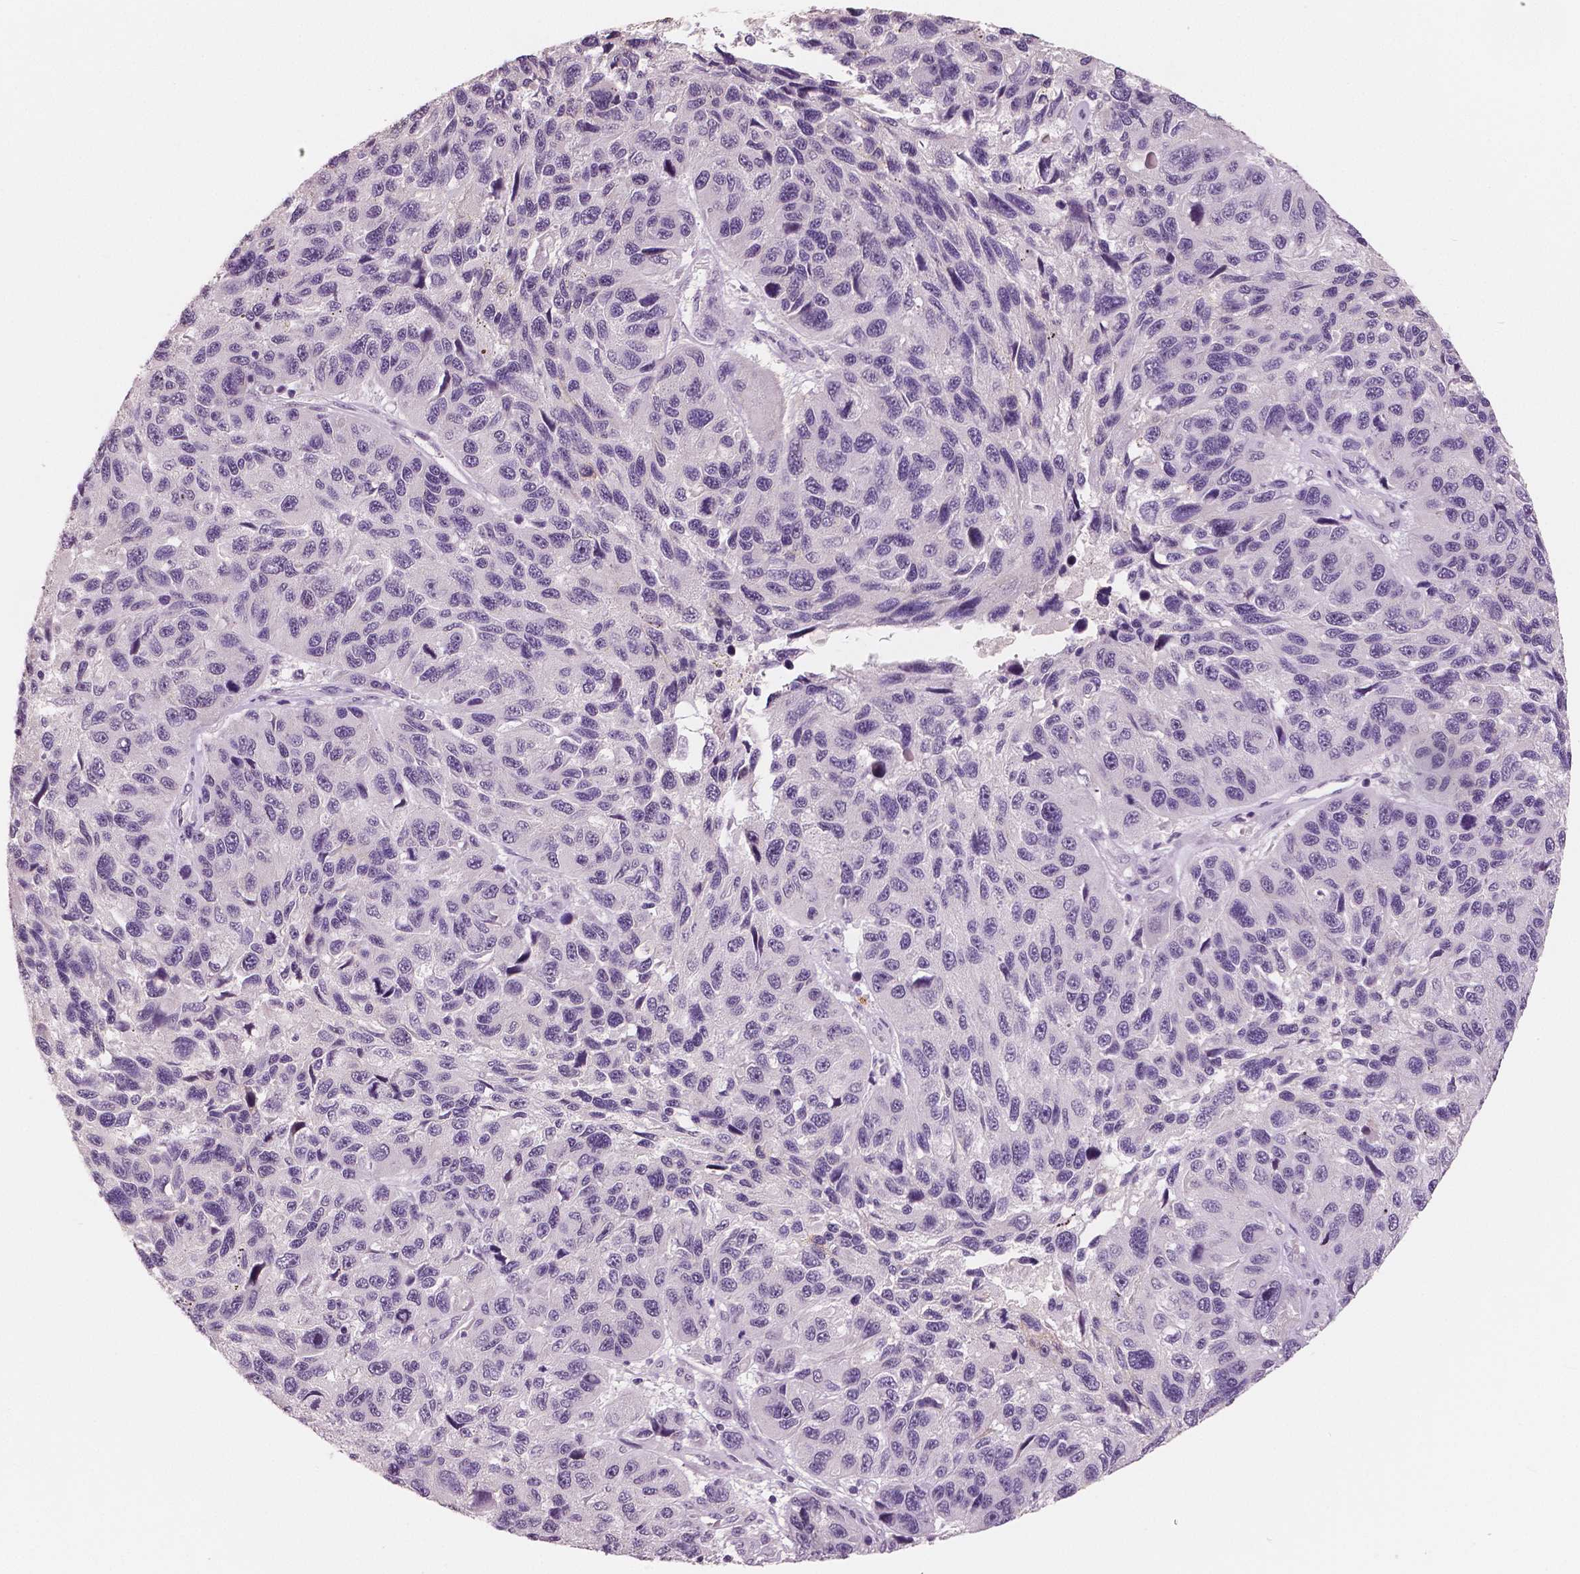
{"staining": {"intensity": "negative", "quantity": "none", "location": "none"}, "tissue": "melanoma", "cell_type": "Tumor cells", "image_type": "cancer", "snomed": [{"axis": "morphology", "description": "Malignant melanoma, NOS"}, {"axis": "topography", "description": "Skin"}], "caption": "A high-resolution micrograph shows IHC staining of melanoma, which demonstrates no significant staining in tumor cells. Brightfield microscopy of immunohistochemistry (IHC) stained with DAB (brown) and hematoxylin (blue), captured at high magnification.", "gene": "KIT", "patient": {"sex": "male", "age": 53}}